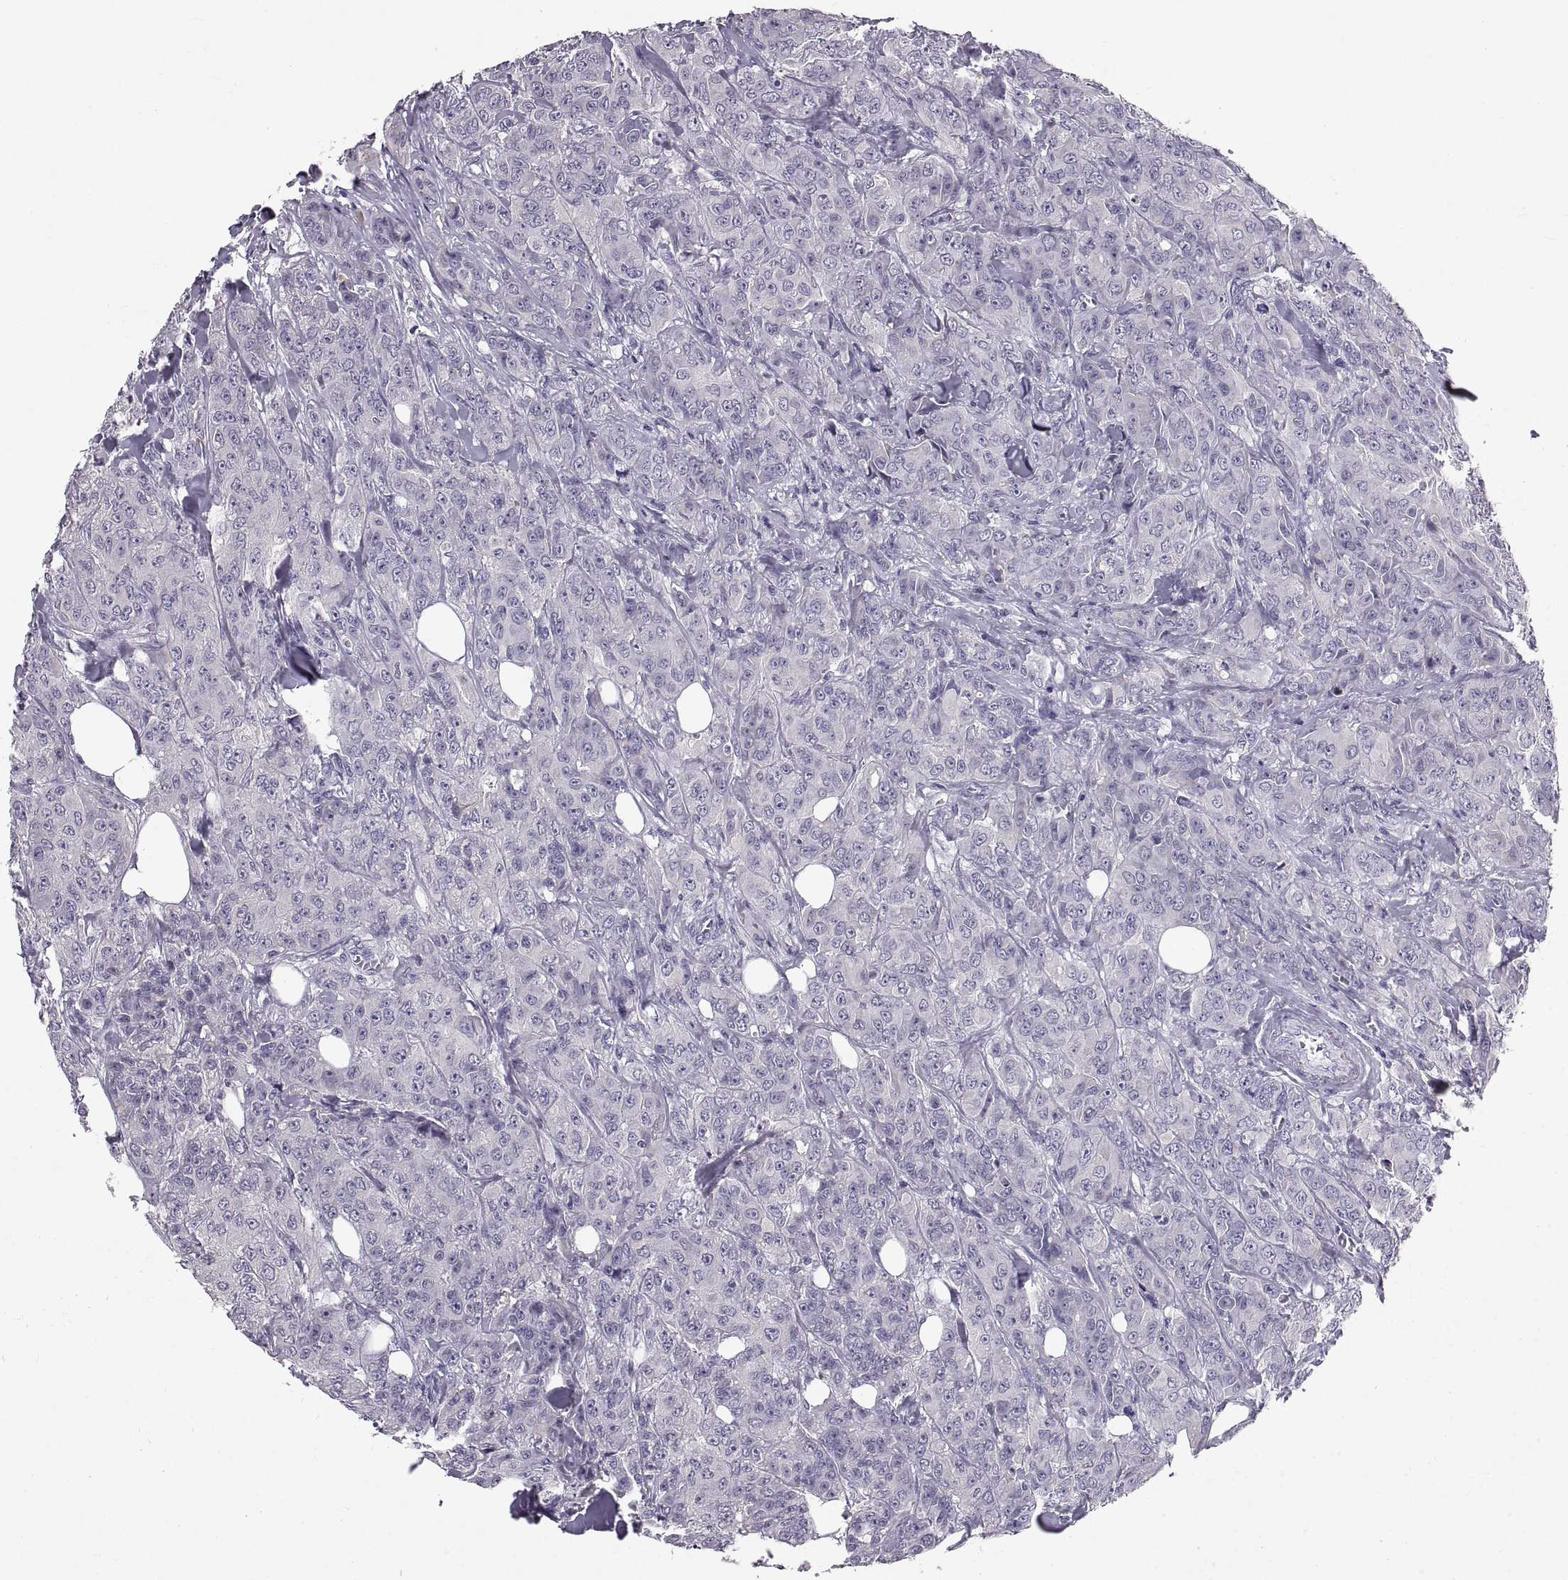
{"staining": {"intensity": "negative", "quantity": "none", "location": "none"}, "tissue": "breast cancer", "cell_type": "Tumor cells", "image_type": "cancer", "snomed": [{"axis": "morphology", "description": "Duct carcinoma"}, {"axis": "topography", "description": "Breast"}], "caption": "Protein analysis of breast cancer displays no significant staining in tumor cells.", "gene": "ADAM32", "patient": {"sex": "female", "age": 43}}